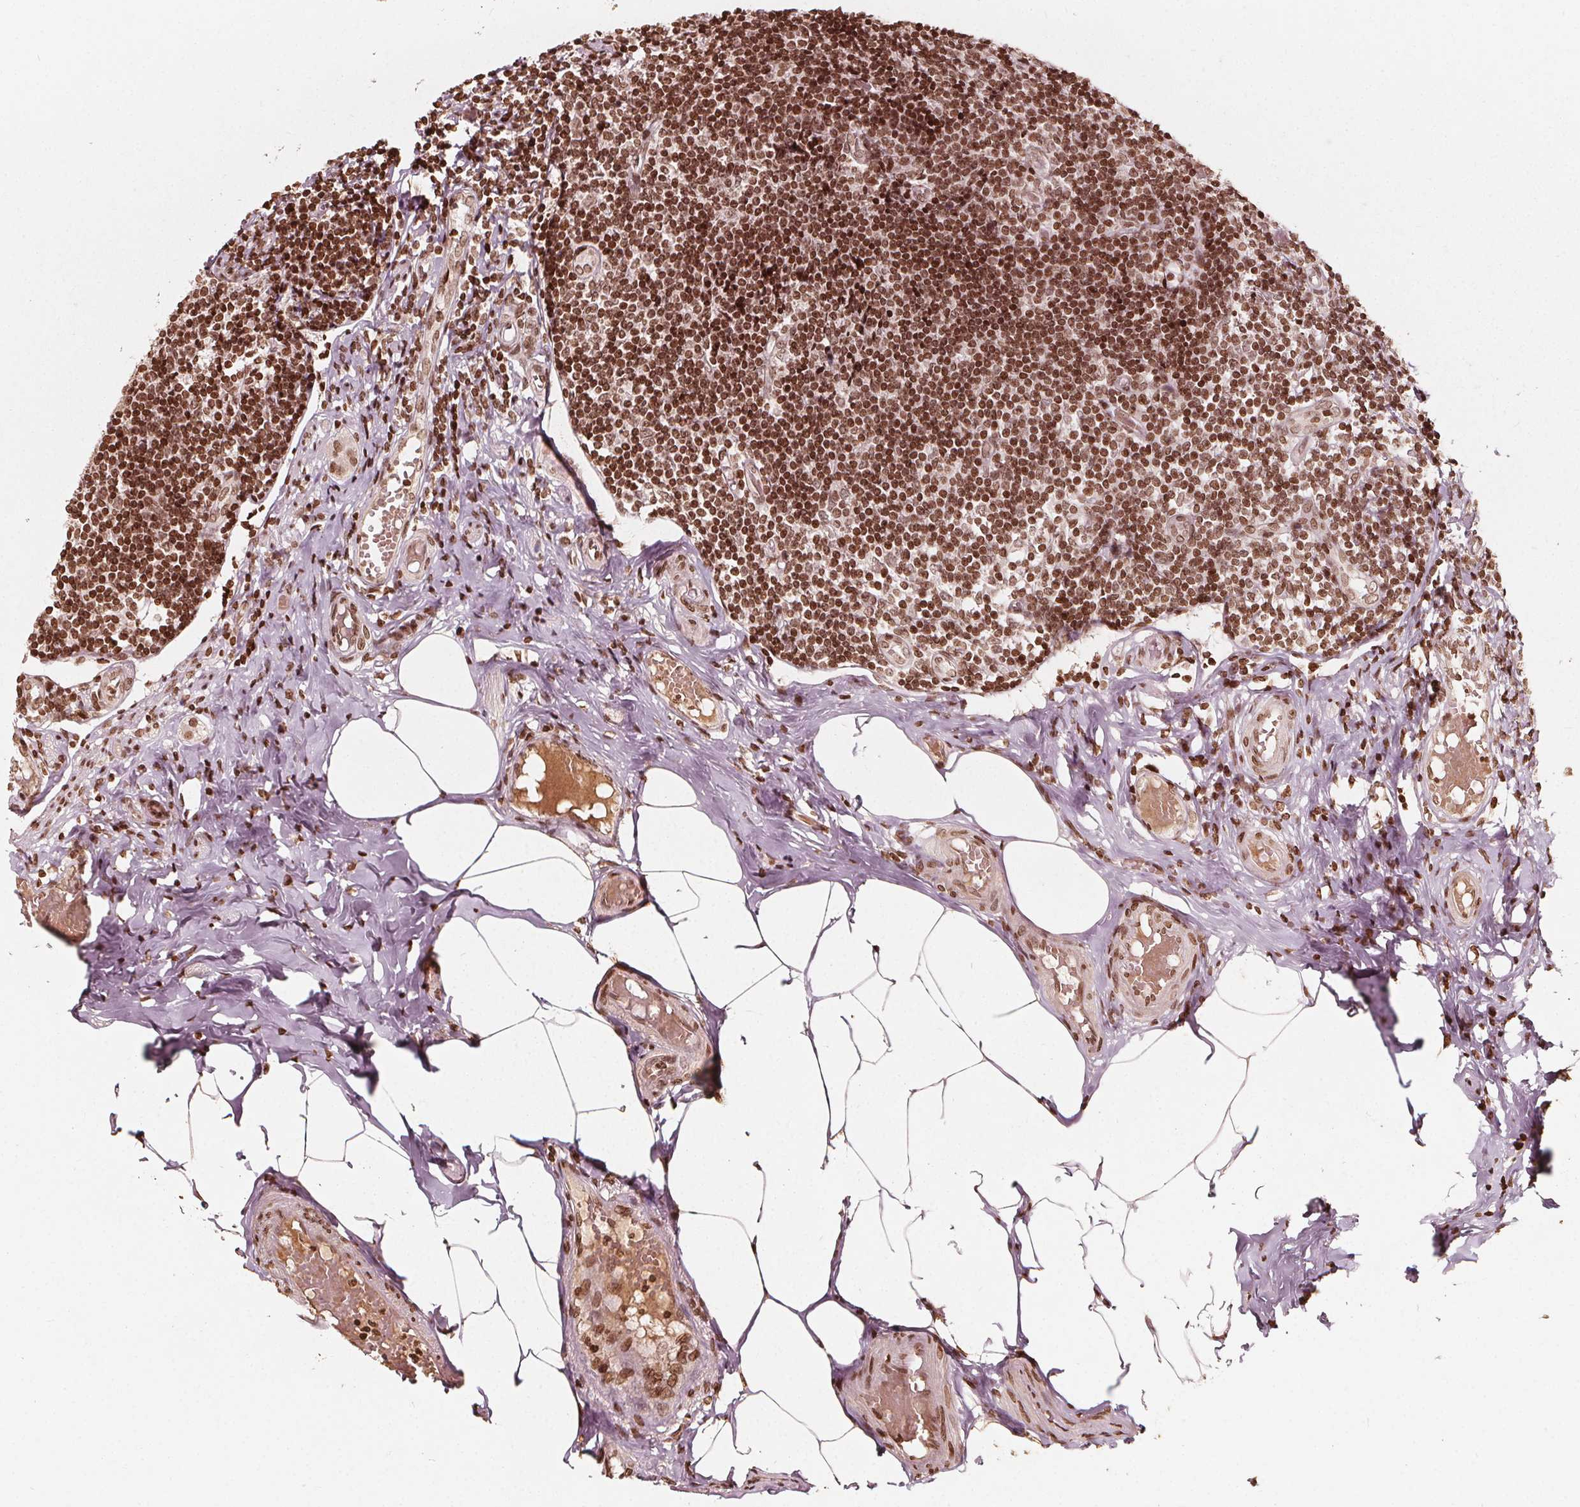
{"staining": {"intensity": "moderate", "quantity": ">75%", "location": "nuclear"}, "tissue": "appendix", "cell_type": "Glandular cells", "image_type": "normal", "snomed": [{"axis": "morphology", "description": "Normal tissue, NOS"}, {"axis": "topography", "description": "Appendix"}], "caption": "This photomicrograph exhibits immunohistochemistry staining of unremarkable human appendix, with medium moderate nuclear expression in approximately >75% of glandular cells.", "gene": "H3C14", "patient": {"sex": "female", "age": 32}}